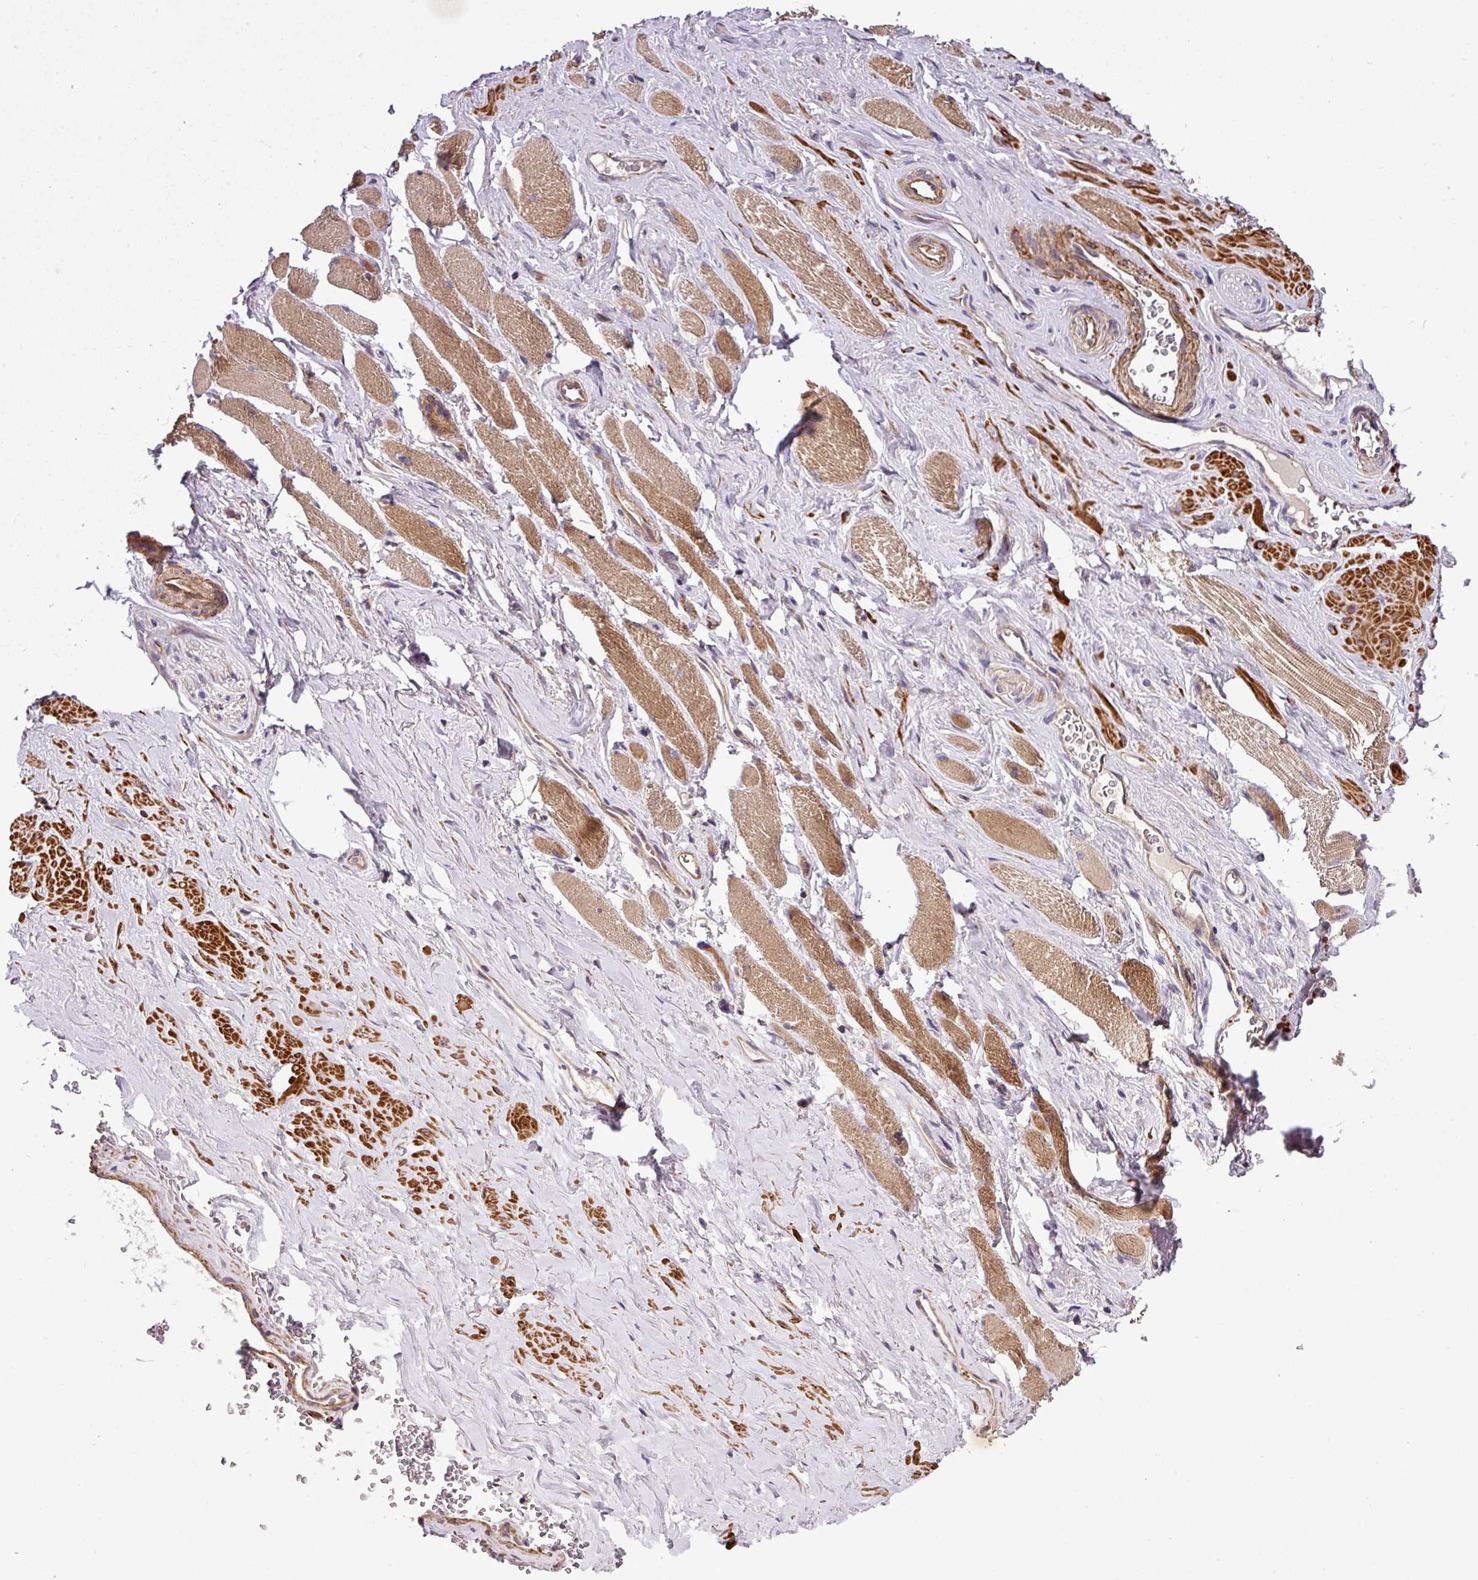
{"staining": {"intensity": "negative", "quantity": "none", "location": "none"}, "tissue": "soft tissue", "cell_type": "Chondrocytes", "image_type": "normal", "snomed": [{"axis": "morphology", "description": "Normal tissue, NOS"}, {"axis": "topography", "description": "Prostate"}, {"axis": "topography", "description": "Peripheral nerve tissue"}], "caption": "Protein analysis of unremarkable soft tissue shows no significant expression in chondrocytes.", "gene": "CASS4", "patient": {"sex": "male", "age": 61}}